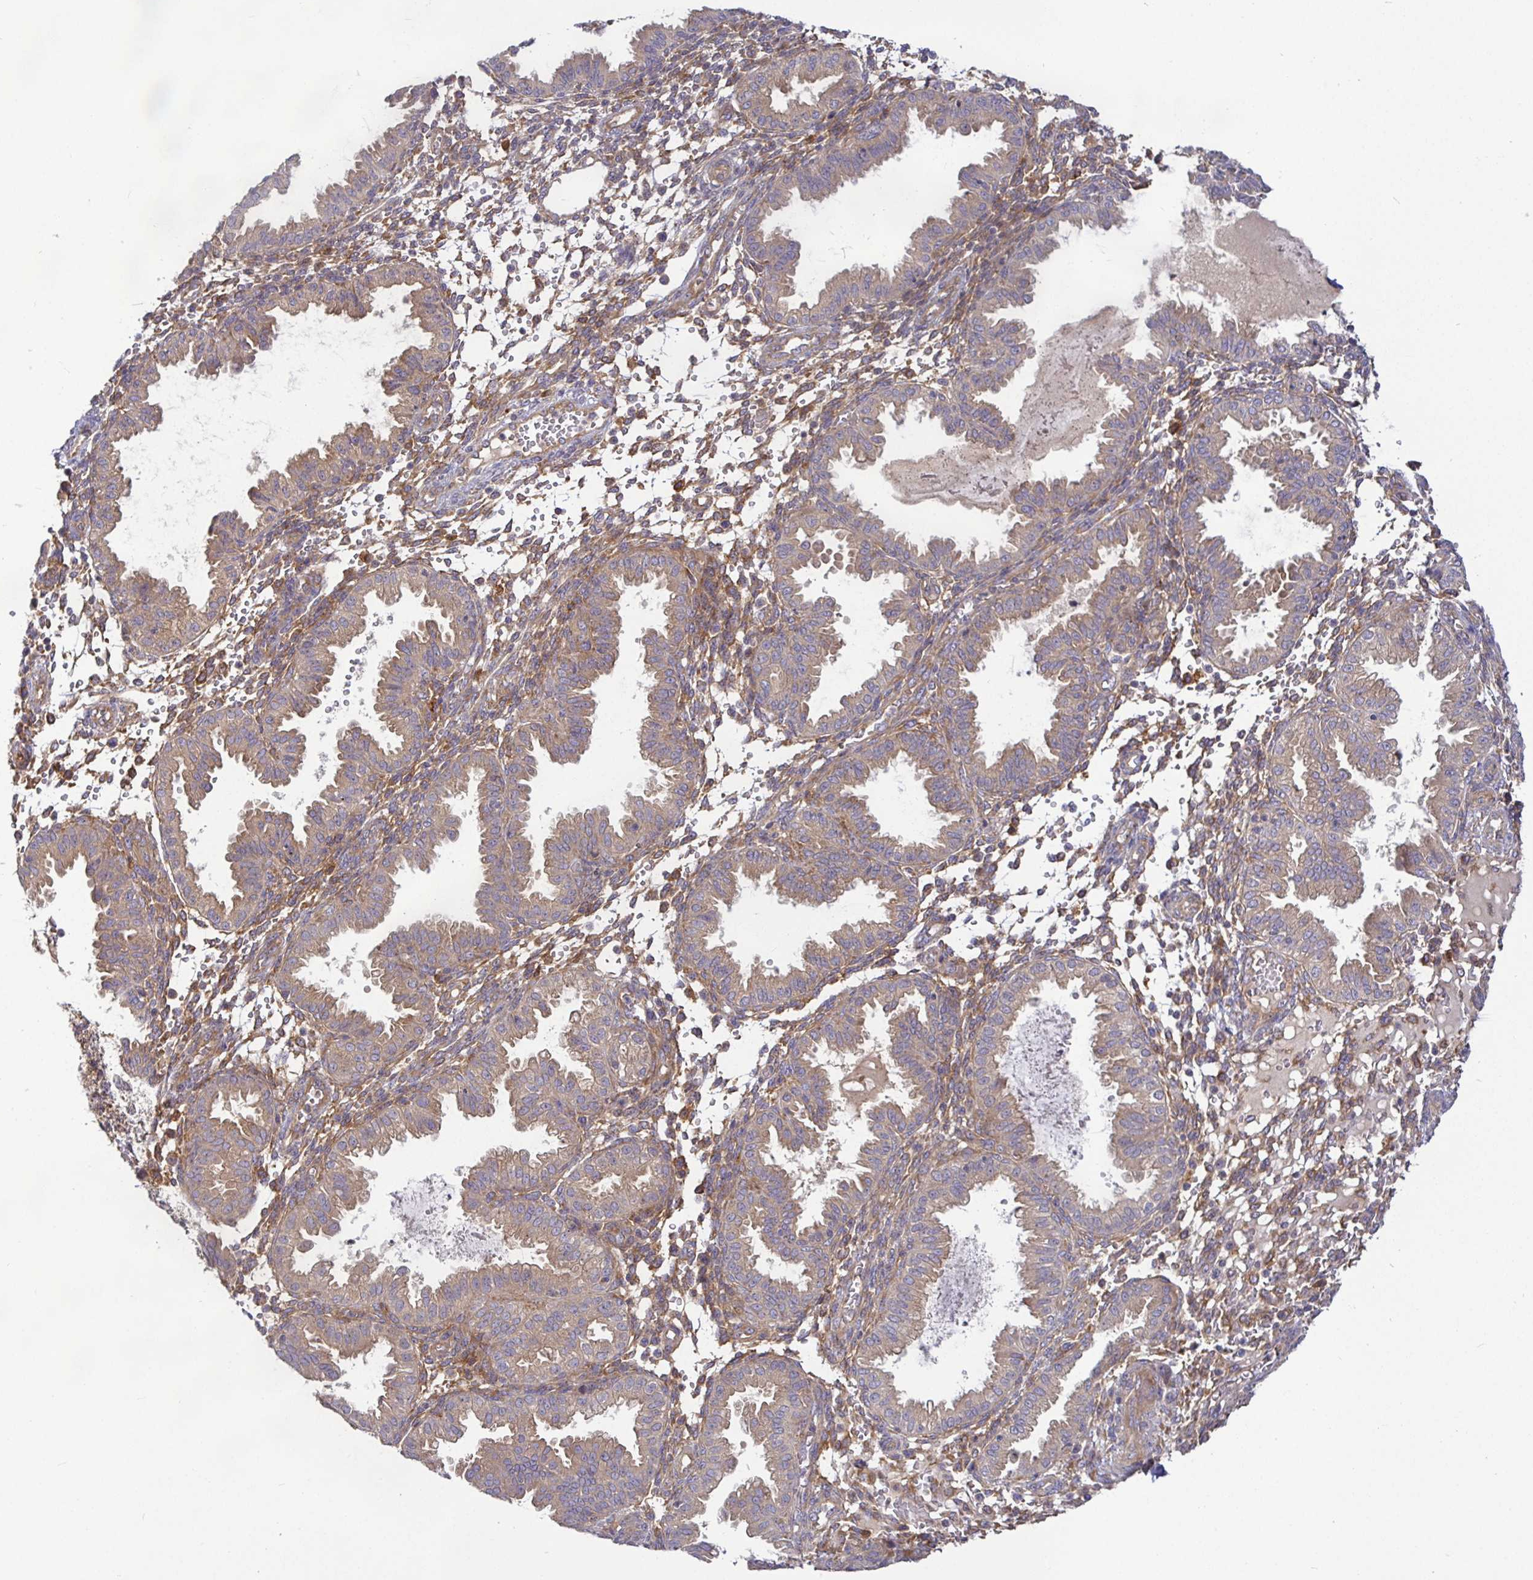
{"staining": {"intensity": "moderate", "quantity": "25%-75%", "location": "cytoplasmic/membranous"}, "tissue": "endometrium", "cell_type": "Cells in endometrial stroma", "image_type": "normal", "snomed": [{"axis": "morphology", "description": "Normal tissue, NOS"}, {"axis": "topography", "description": "Endometrium"}], "caption": "Endometrium stained for a protein exhibits moderate cytoplasmic/membranous positivity in cells in endometrial stroma. (brown staining indicates protein expression, while blue staining denotes nuclei).", "gene": "SNX8", "patient": {"sex": "female", "age": 33}}